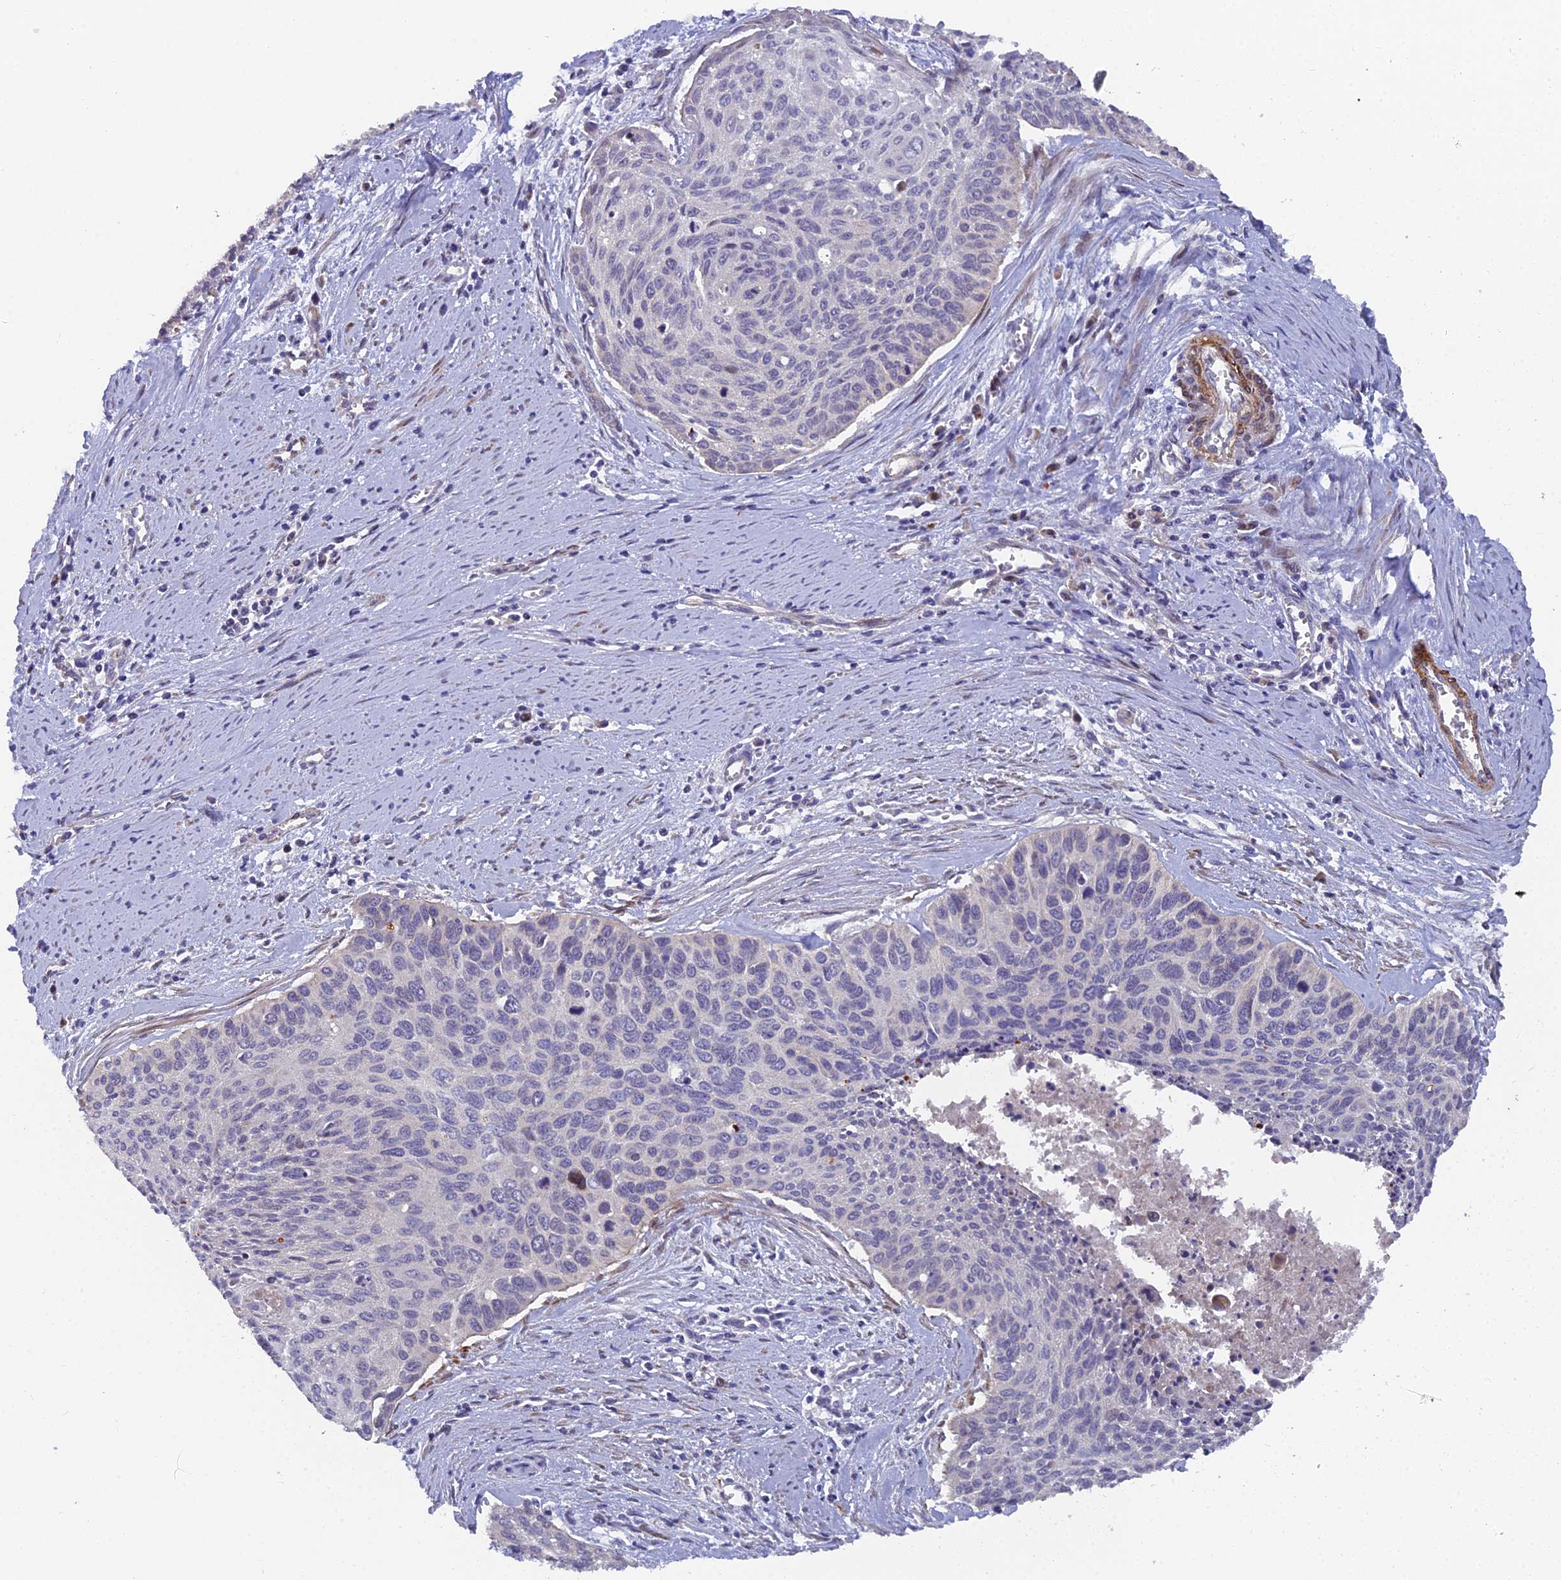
{"staining": {"intensity": "strong", "quantity": "<25%", "location": "nuclear"}, "tissue": "cervical cancer", "cell_type": "Tumor cells", "image_type": "cancer", "snomed": [{"axis": "morphology", "description": "Squamous cell carcinoma, NOS"}, {"axis": "topography", "description": "Cervix"}], "caption": "This is a histology image of IHC staining of cervical squamous cell carcinoma, which shows strong staining in the nuclear of tumor cells.", "gene": "RAB28", "patient": {"sex": "female", "age": 55}}